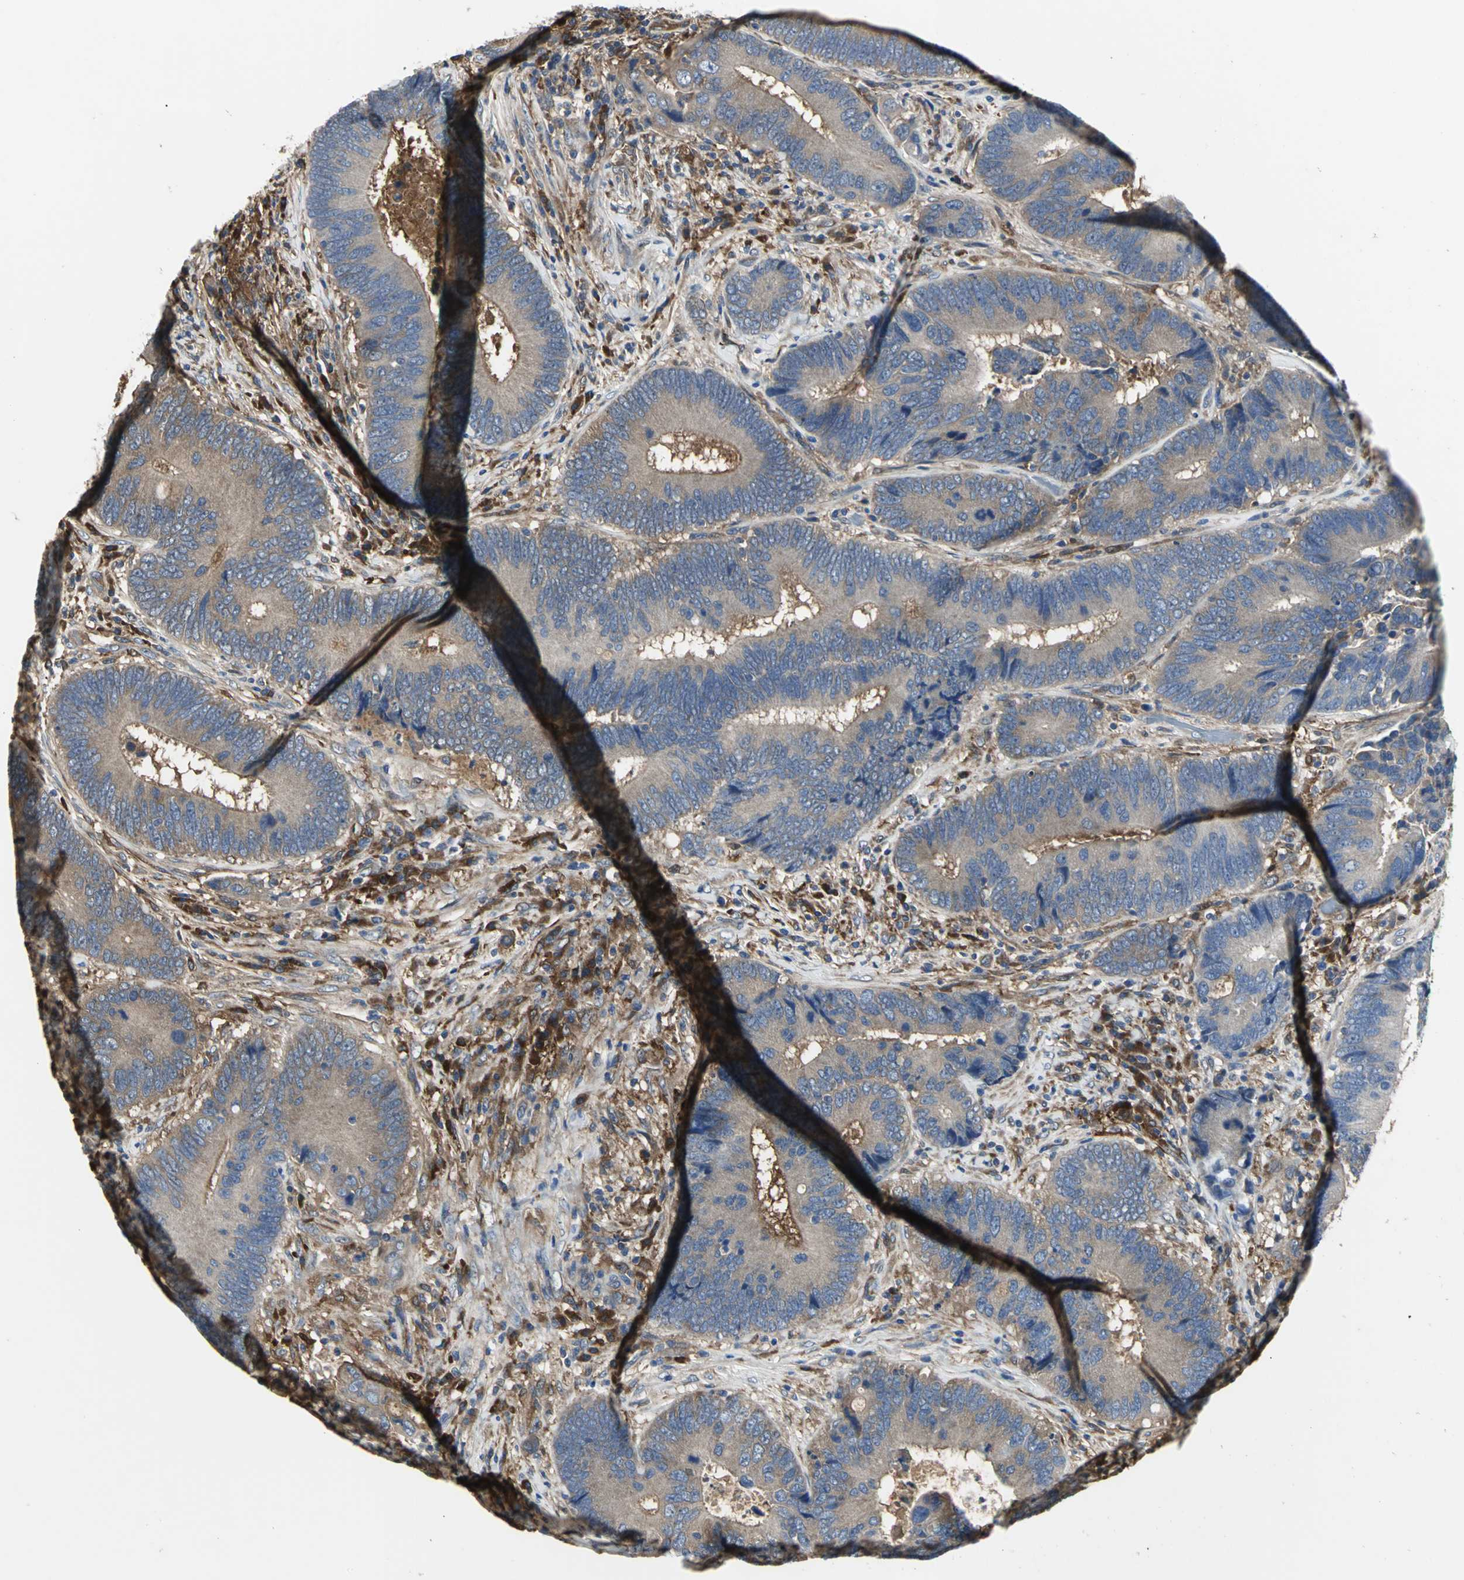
{"staining": {"intensity": "moderate", "quantity": ">75%", "location": "cytoplasmic/membranous"}, "tissue": "colorectal cancer", "cell_type": "Tumor cells", "image_type": "cancer", "snomed": [{"axis": "morphology", "description": "Adenocarcinoma, NOS"}, {"axis": "topography", "description": "Colon"}], "caption": "A brown stain labels moderate cytoplasmic/membranous expression of a protein in colorectal cancer (adenocarcinoma) tumor cells.", "gene": "CHRNB1", "patient": {"sex": "female", "age": 78}}